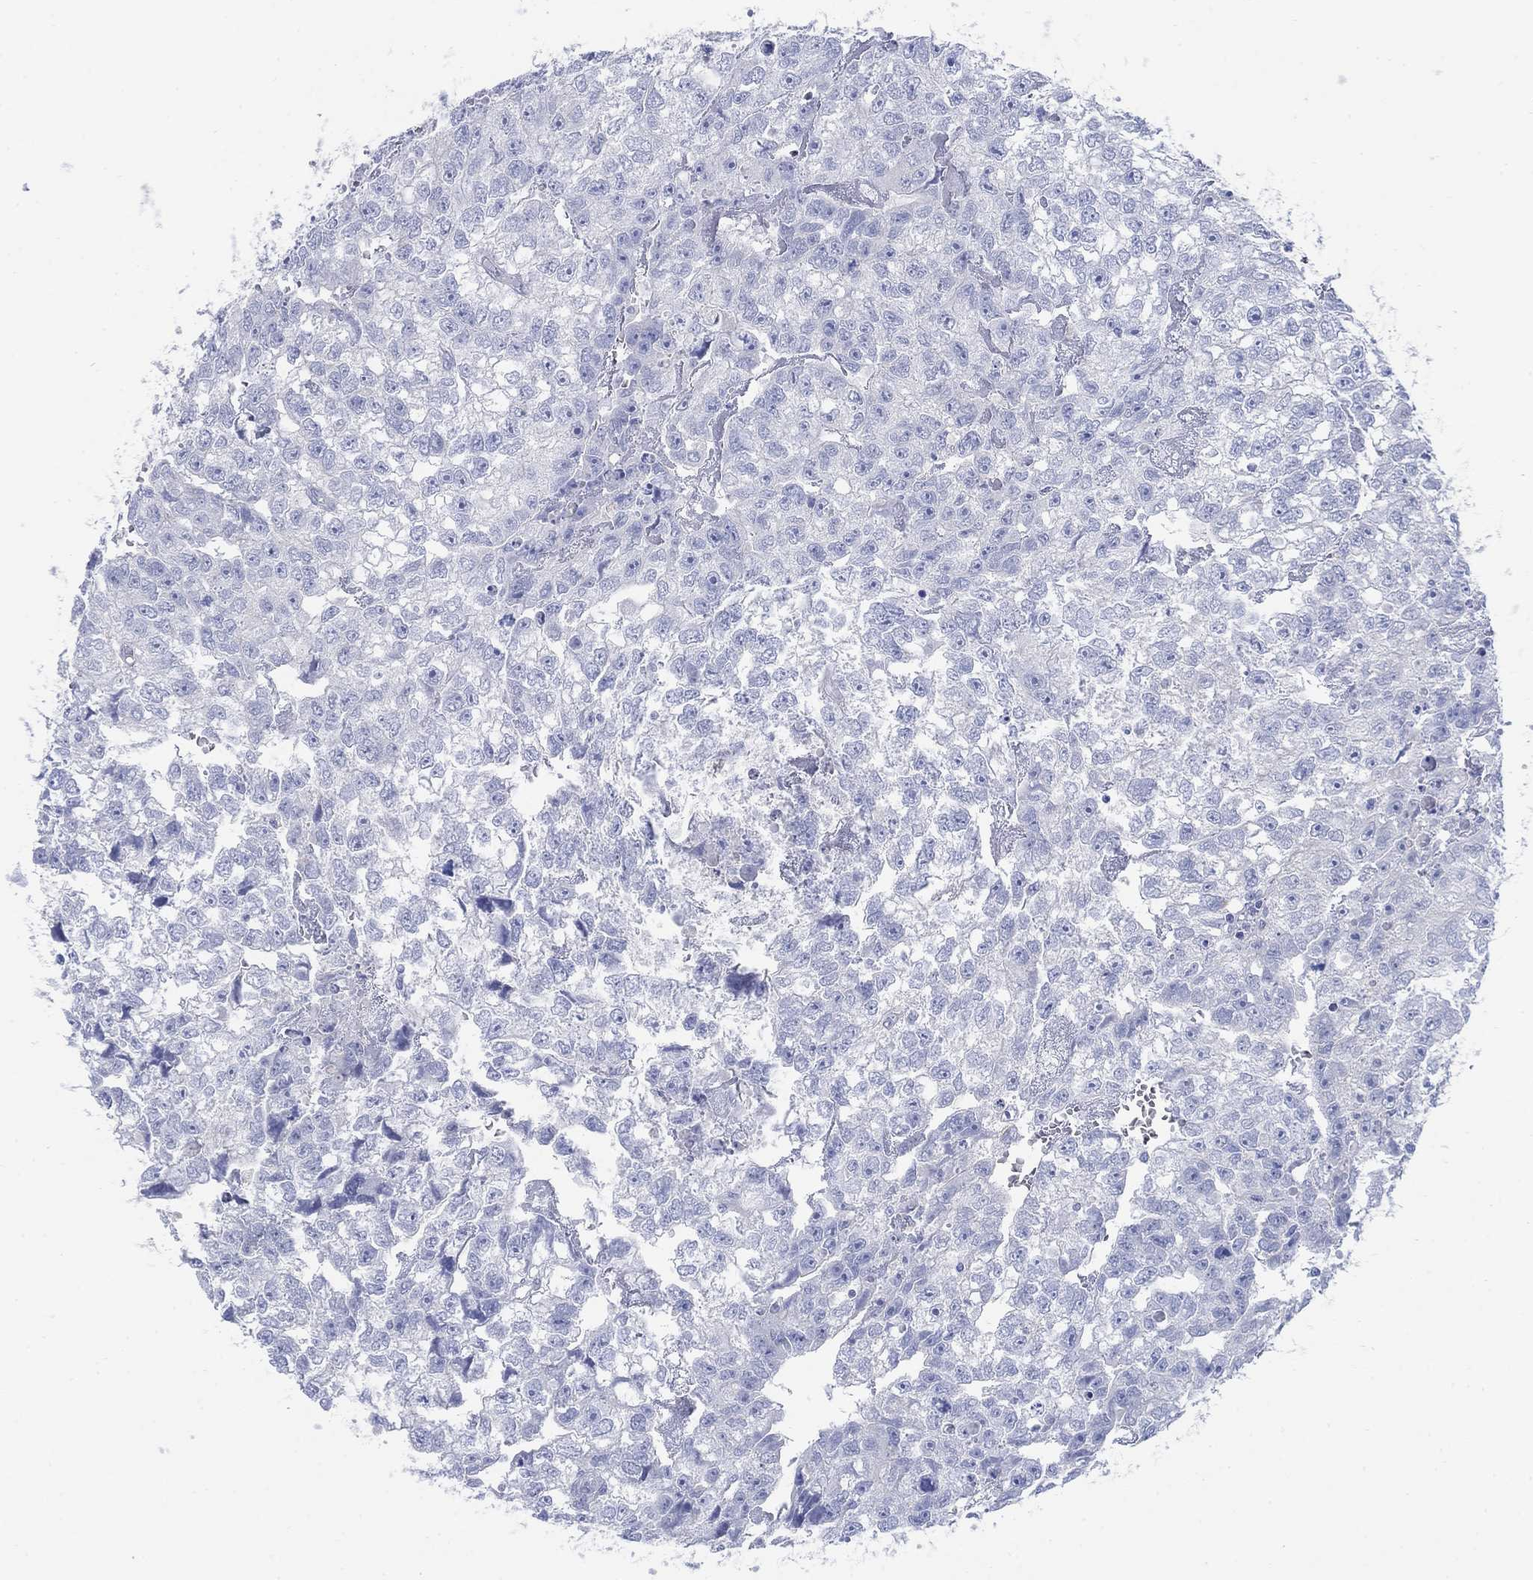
{"staining": {"intensity": "negative", "quantity": "none", "location": "none"}, "tissue": "testis cancer", "cell_type": "Tumor cells", "image_type": "cancer", "snomed": [{"axis": "morphology", "description": "Carcinoma, Embryonal, NOS"}, {"axis": "morphology", "description": "Teratoma, malignant, NOS"}, {"axis": "topography", "description": "Testis"}], "caption": "Tumor cells are negative for brown protein staining in testis cancer.", "gene": "SCCPDH", "patient": {"sex": "male", "age": 44}}